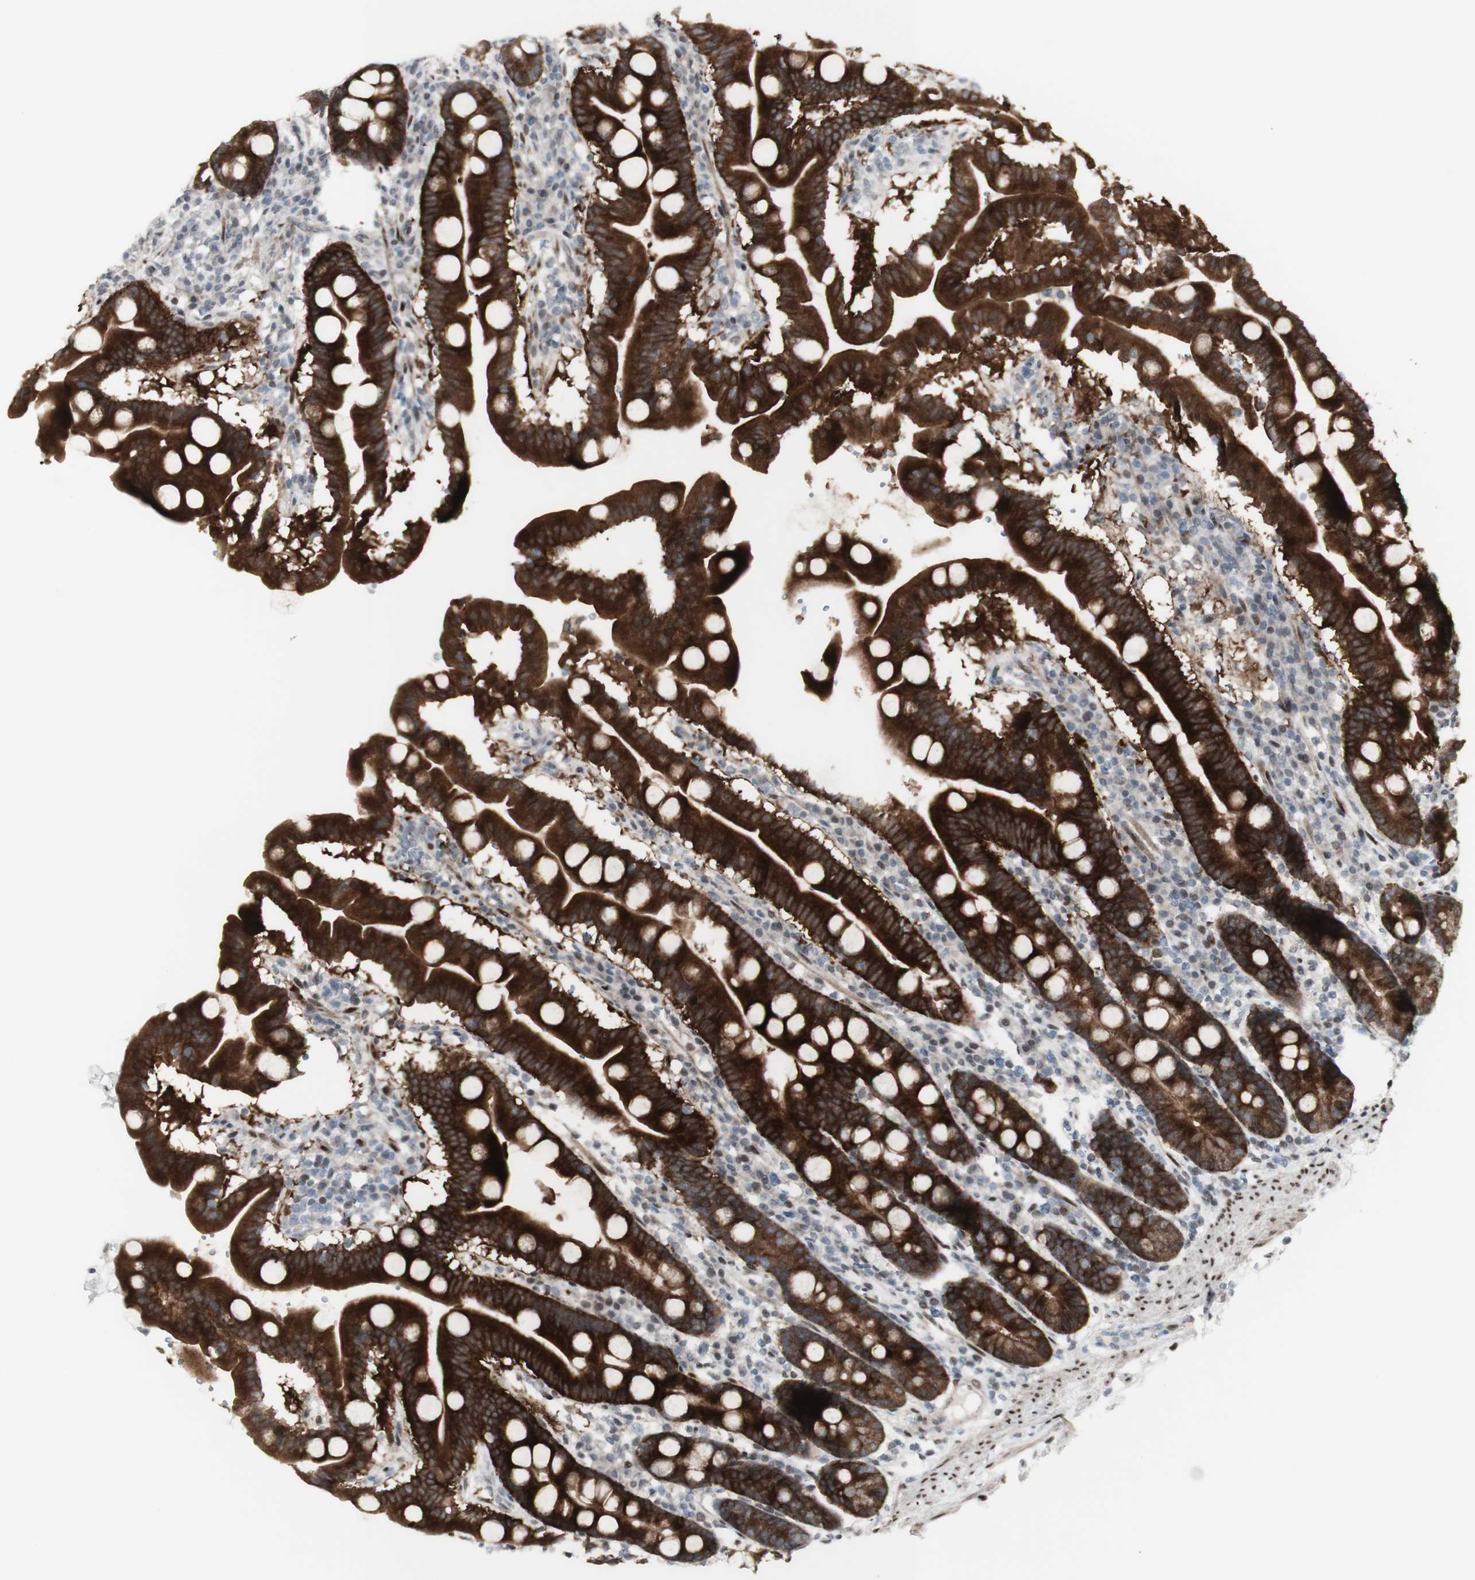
{"staining": {"intensity": "strong", "quantity": ">75%", "location": "cytoplasmic/membranous"}, "tissue": "duodenum", "cell_type": "Glandular cells", "image_type": "normal", "snomed": [{"axis": "morphology", "description": "Normal tissue, NOS"}, {"axis": "topography", "description": "Duodenum"}], "caption": "There is high levels of strong cytoplasmic/membranous staining in glandular cells of normal duodenum, as demonstrated by immunohistochemical staining (brown color).", "gene": "C1orf116", "patient": {"sex": "male", "age": 50}}